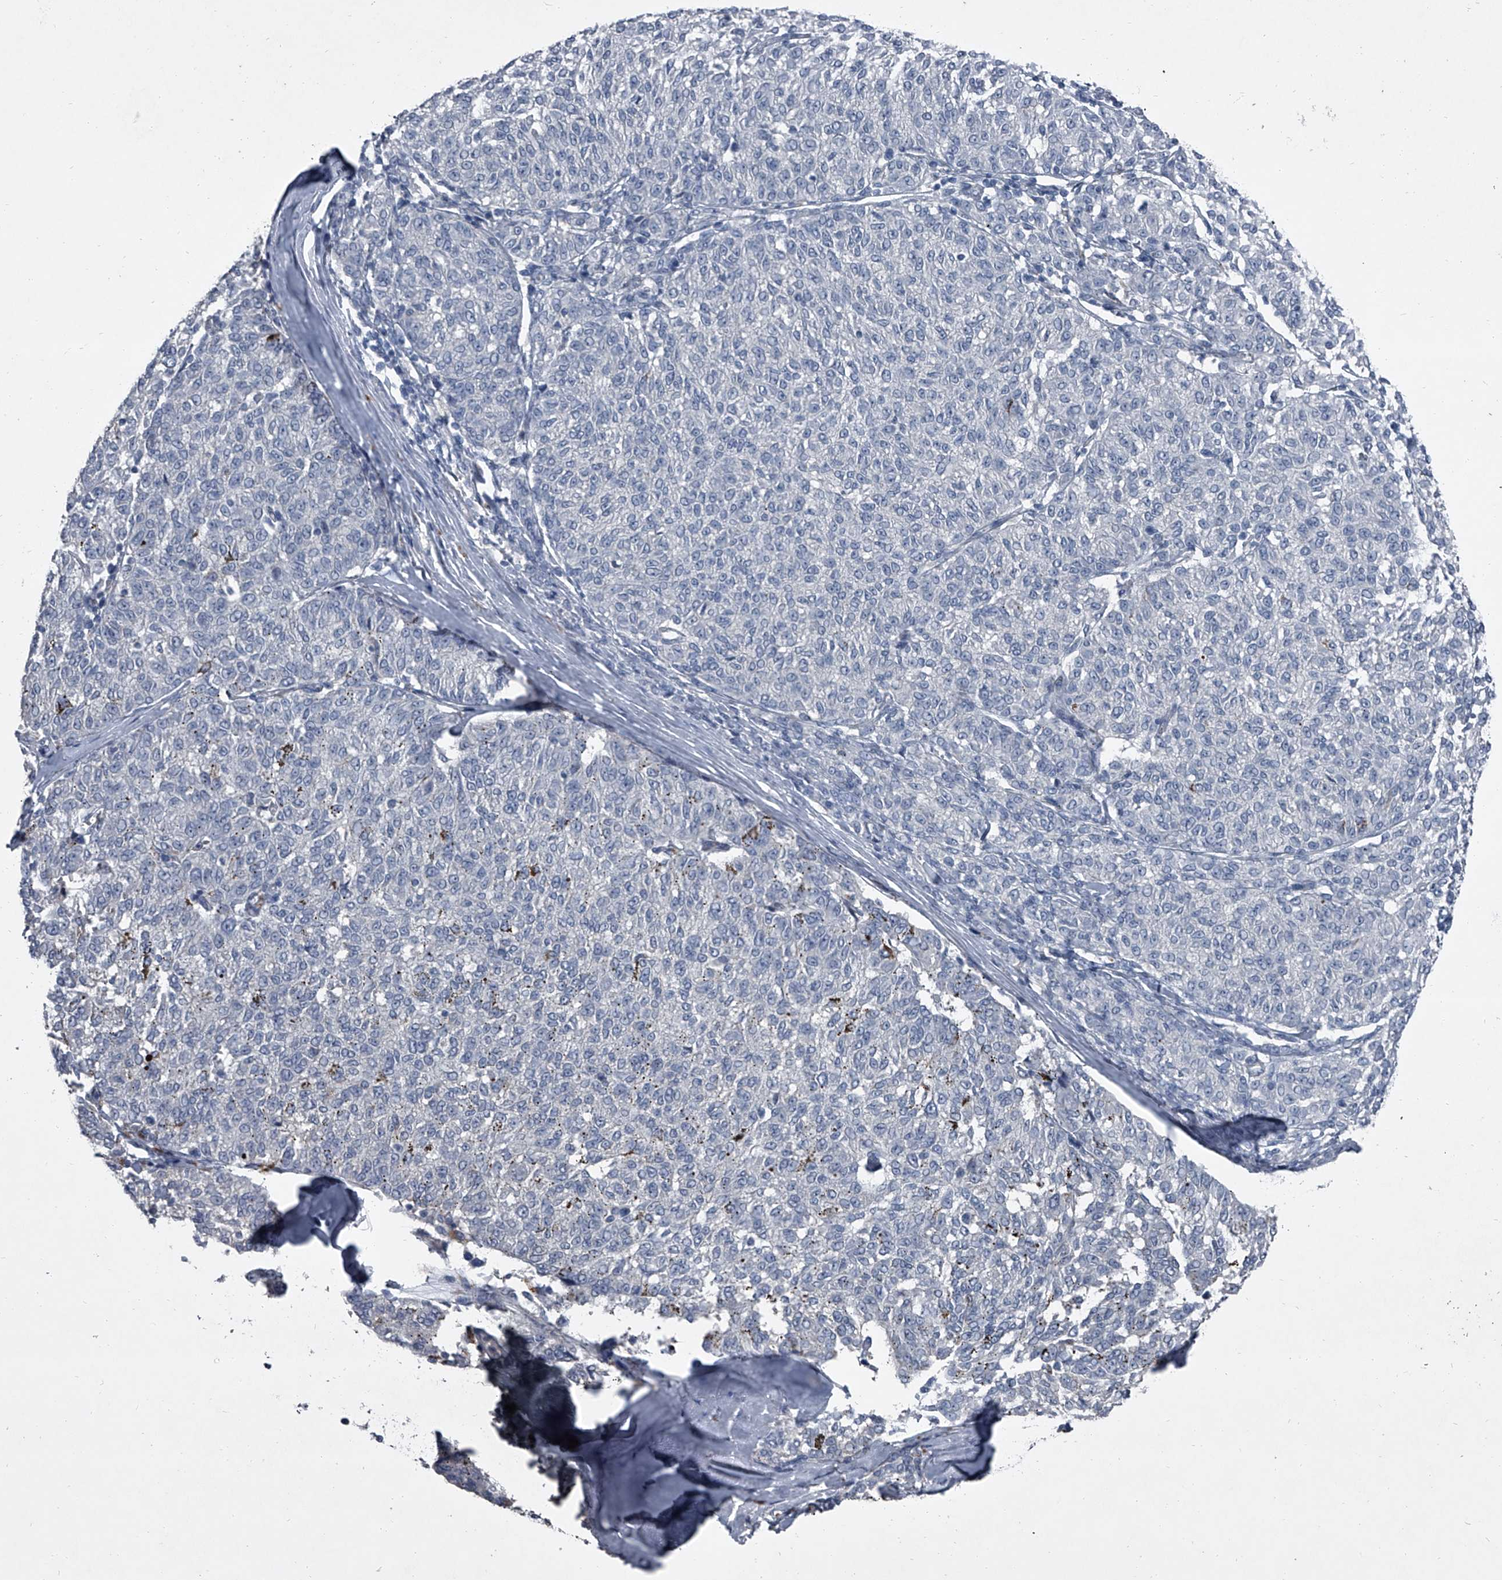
{"staining": {"intensity": "negative", "quantity": "none", "location": "none"}, "tissue": "melanoma", "cell_type": "Tumor cells", "image_type": "cancer", "snomed": [{"axis": "morphology", "description": "Malignant melanoma, NOS"}, {"axis": "topography", "description": "Skin"}], "caption": "A micrograph of human melanoma is negative for staining in tumor cells.", "gene": "HEPHL1", "patient": {"sex": "female", "age": 72}}